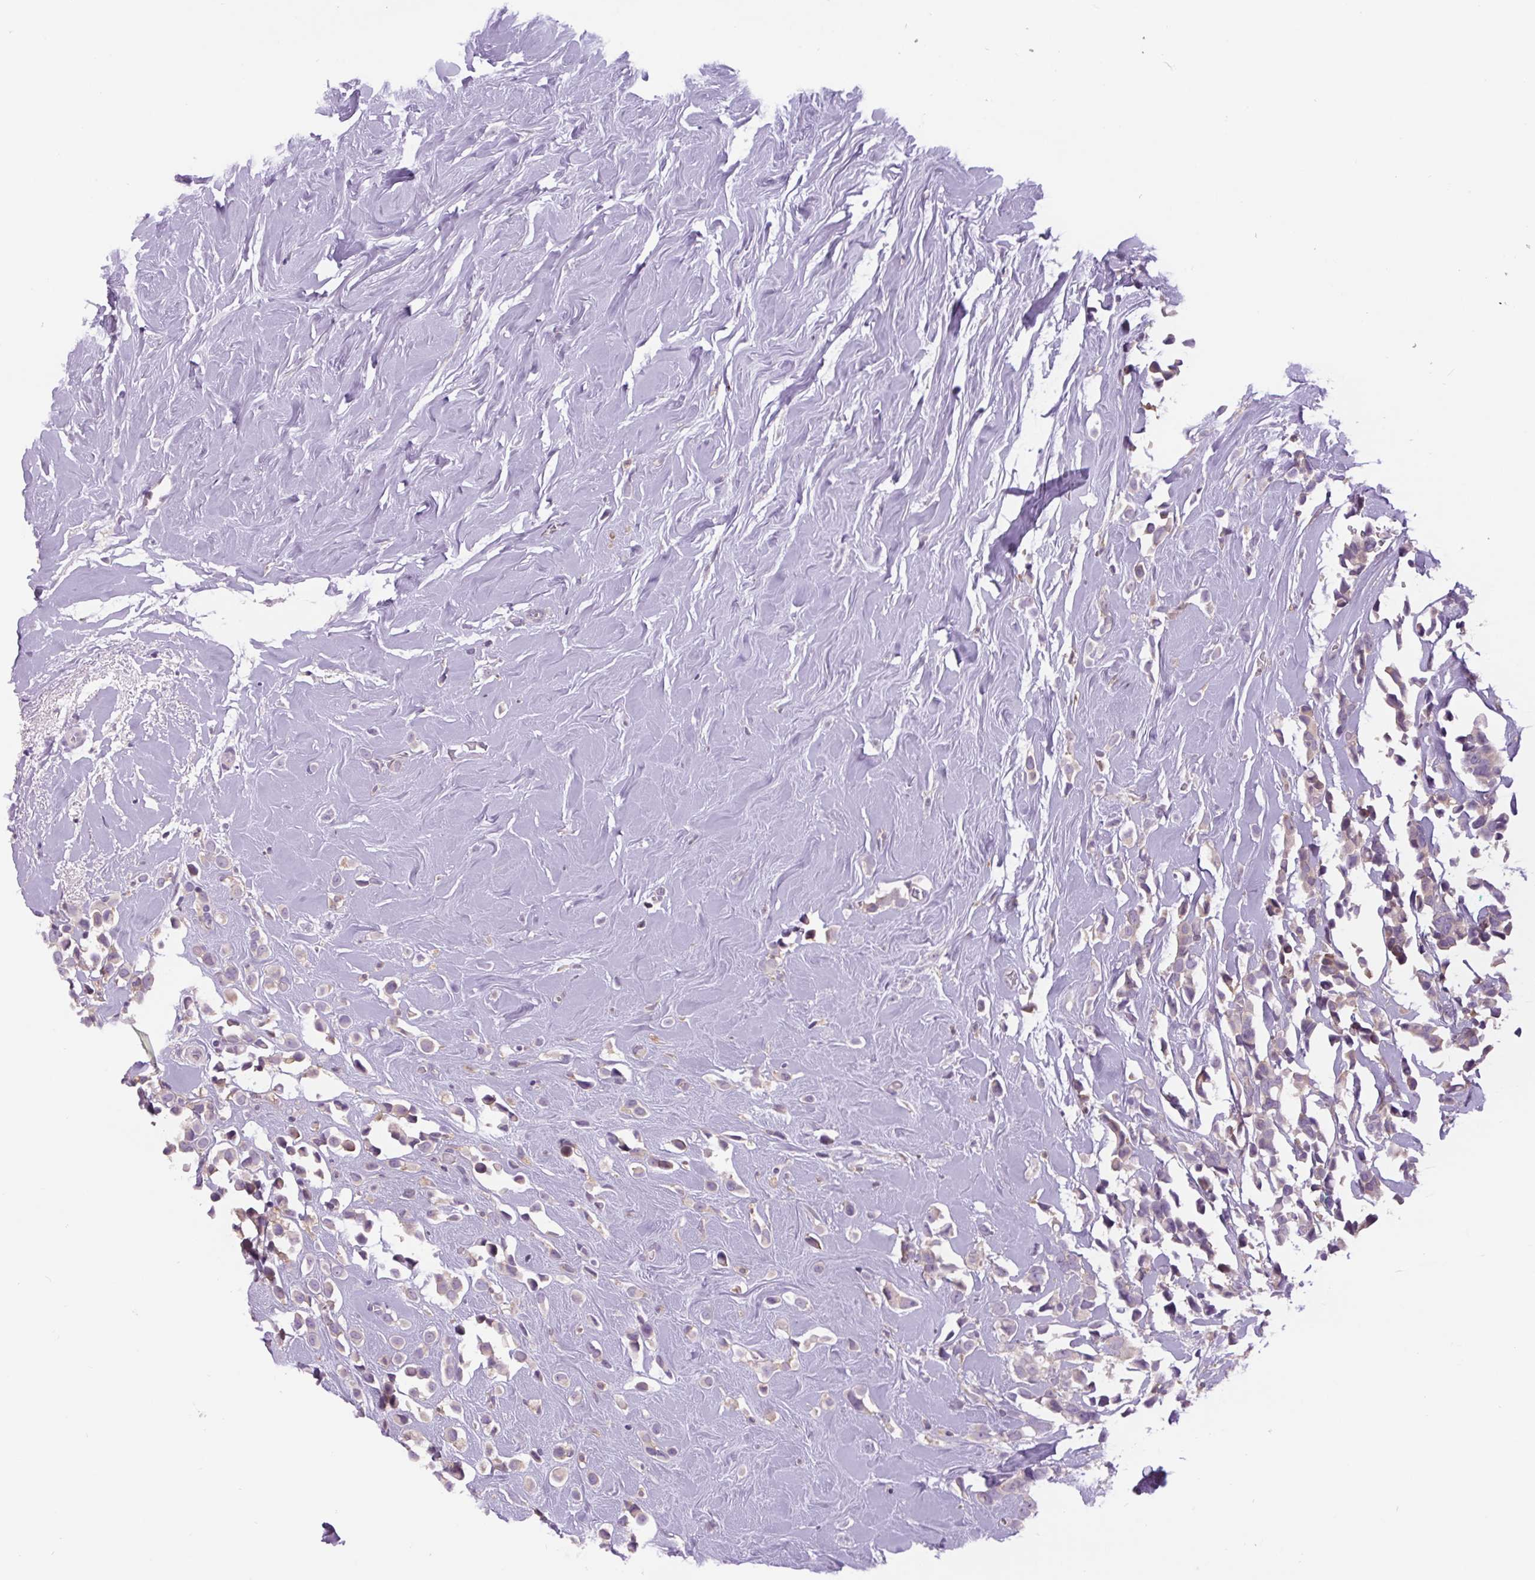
{"staining": {"intensity": "weak", "quantity": "<25%", "location": "cytoplasmic/membranous"}, "tissue": "breast cancer", "cell_type": "Tumor cells", "image_type": "cancer", "snomed": [{"axis": "morphology", "description": "Duct carcinoma"}, {"axis": "topography", "description": "Breast"}], "caption": "The histopathology image displays no staining of tumor cells in invasive ductal carcinoma (breast).", "gene": "MINK1", "patient": {"sex": "female", "age": 80}}